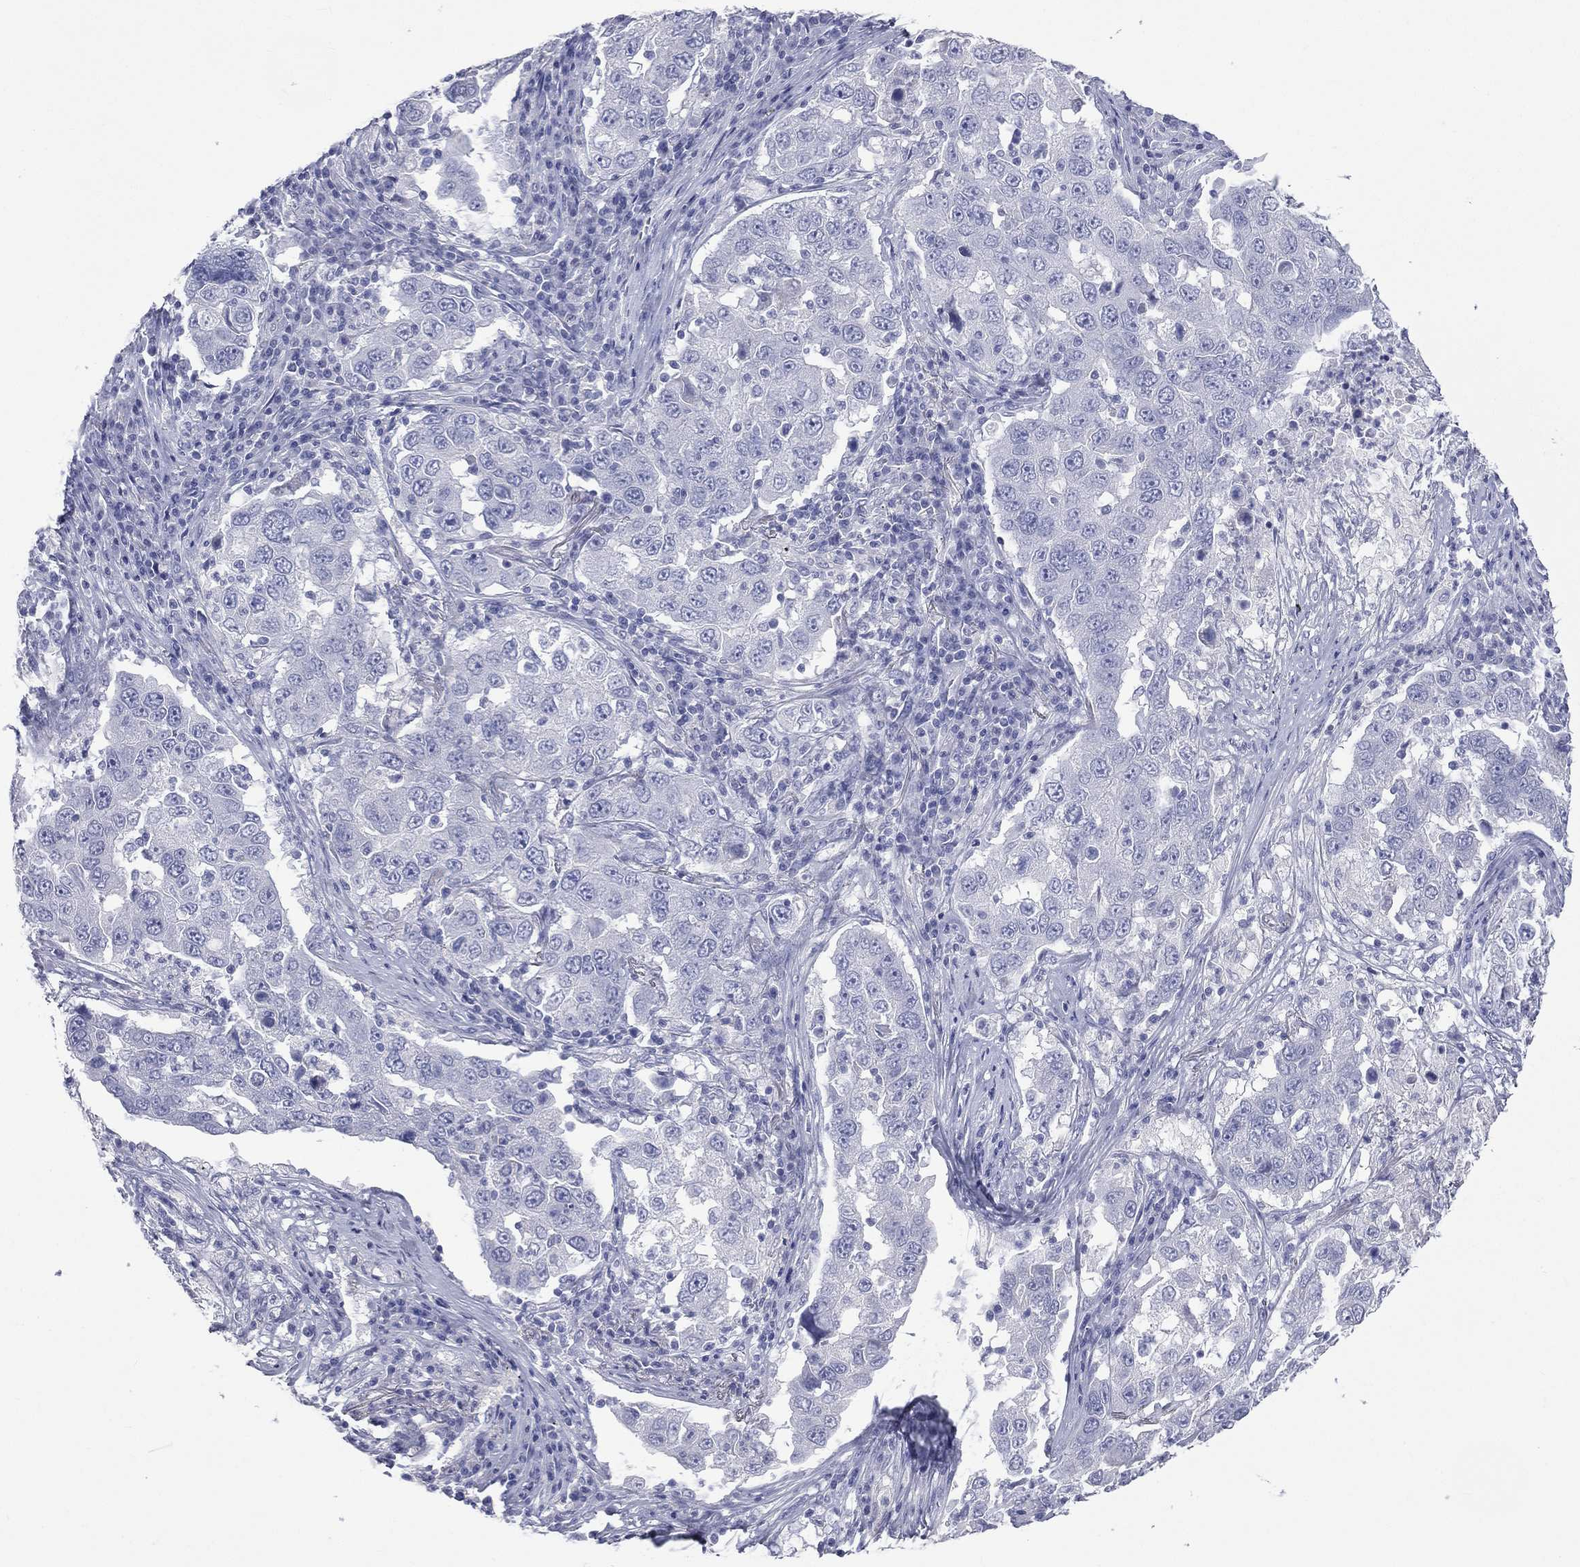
{"staining": {"intensity": "negative", "quantity": "none", "location": "none"}, "tissue": "lung cancer", "cell_type": "Tumor cells", "image_type": "cancer", "snomed": [{"axis": "morphology", "description": "Adenocarcinoma, NOS"}, {"axis": "topography", "description": "Lung"}], "caption": "This is a micrograph of immunohistochemistry (IHC) staining of lung cancer (adenocarcinoma), which shows no expression in tumor cells.", "gene": "CES2", "patient": {"sex": "male", "age": 73}}